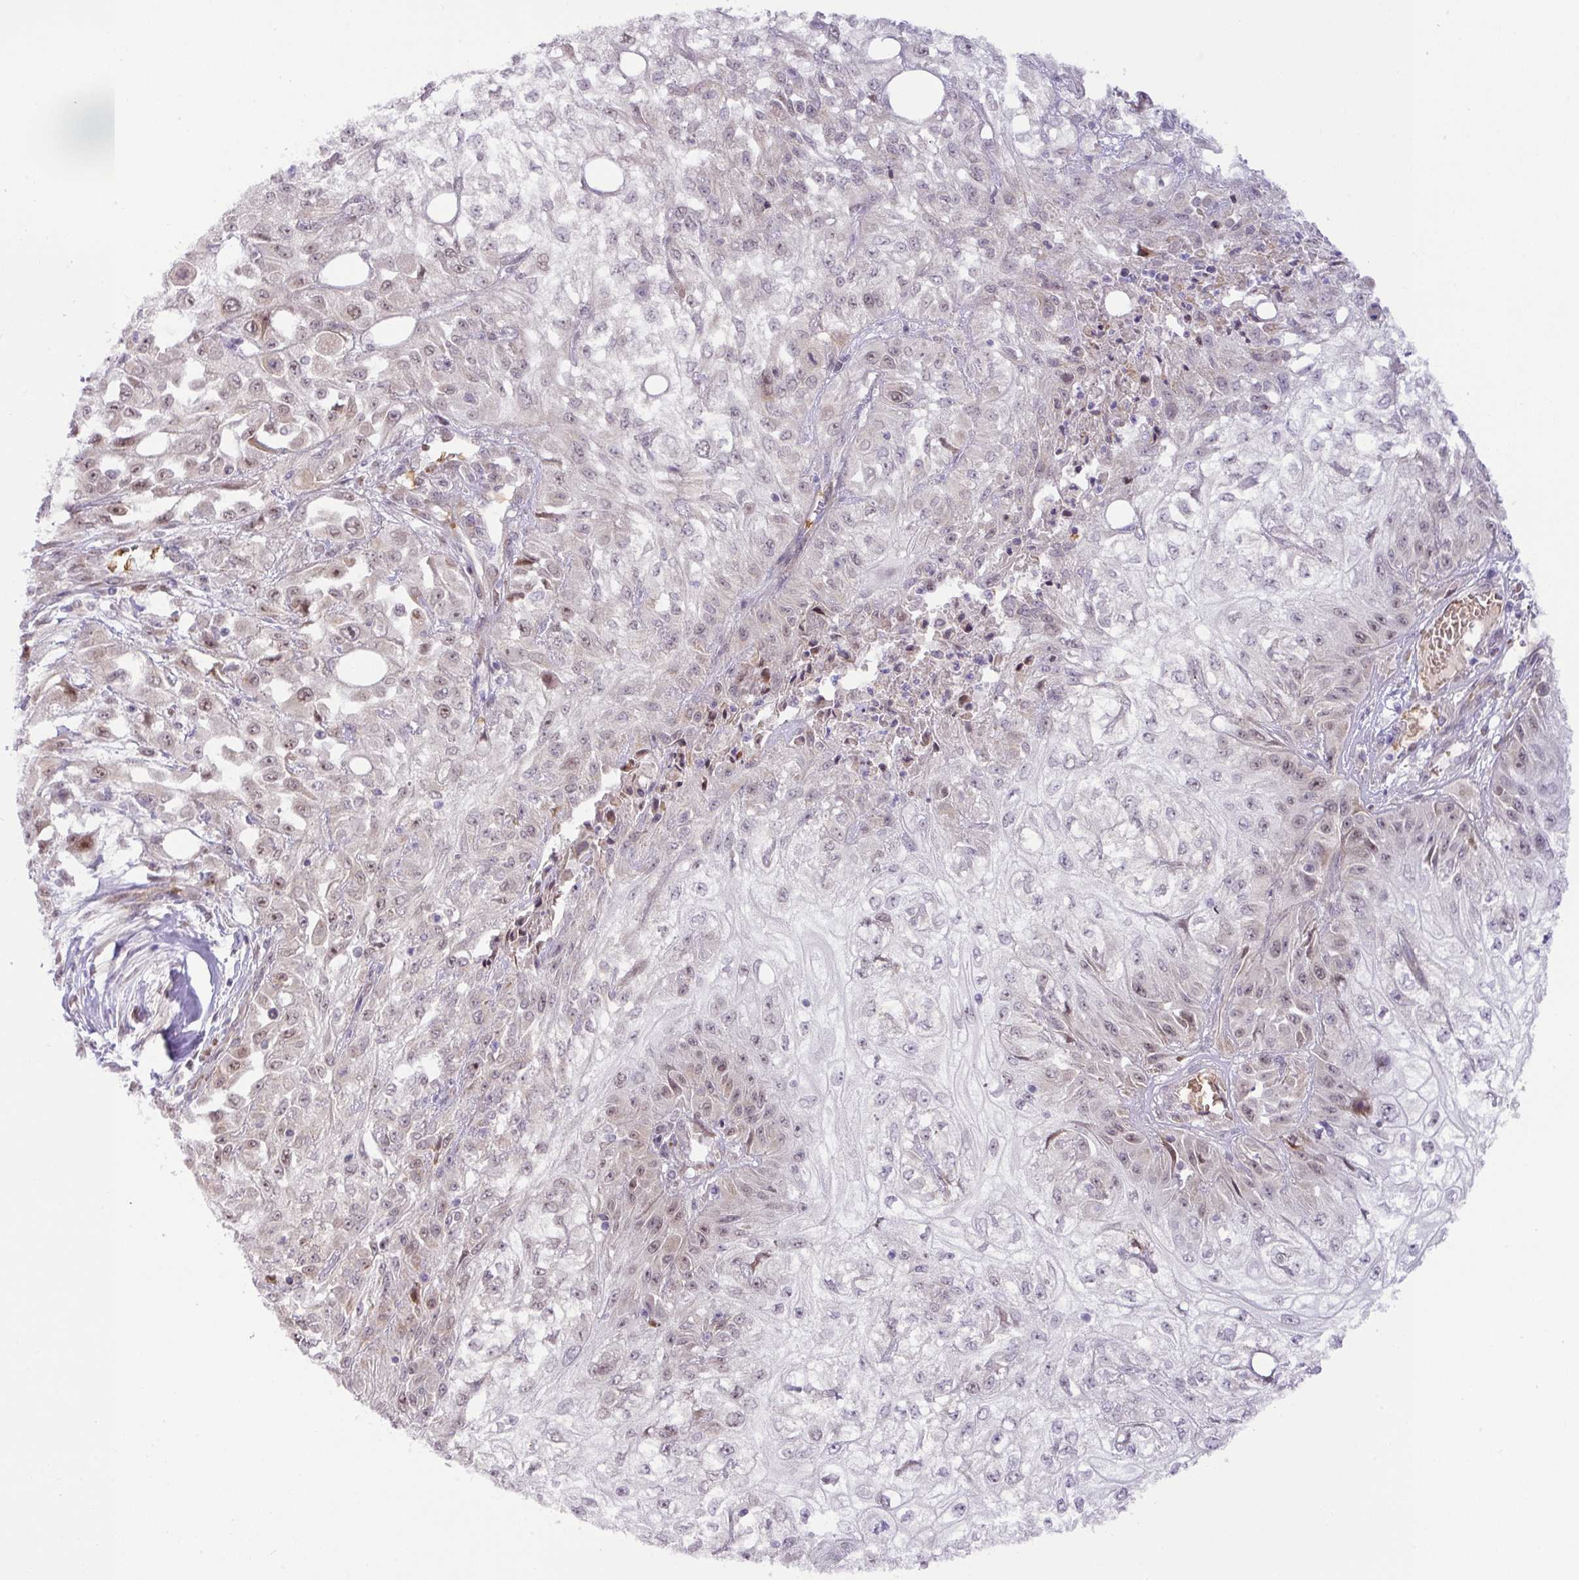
{"staining": {"intensity": "moderate", "quantity": "25%-75%", "location": "nuclear"}, "tissue": "skin cancer", "cell_type": "Tumor cells", "image_type": "cancer", "snomed": [{"axis": "morphology", "description": "Squamous cell carcinoma, NOS"}, {"axis": "morphology", "description": "Squamous cell carcinoma, metastatic, NOS"}, {"axis": "topography", "description": "Skin"}, {"axis": "topography", "description": "Lymph node"}], "caption": "Protein staining of skin cancer (squamous cell carcinoma) tissue demonstrates moderate nuclear staining in about 25%-75% of tumor cells.", "gene": "PARP2", "patient": {"sex": "male", "age": 75}}